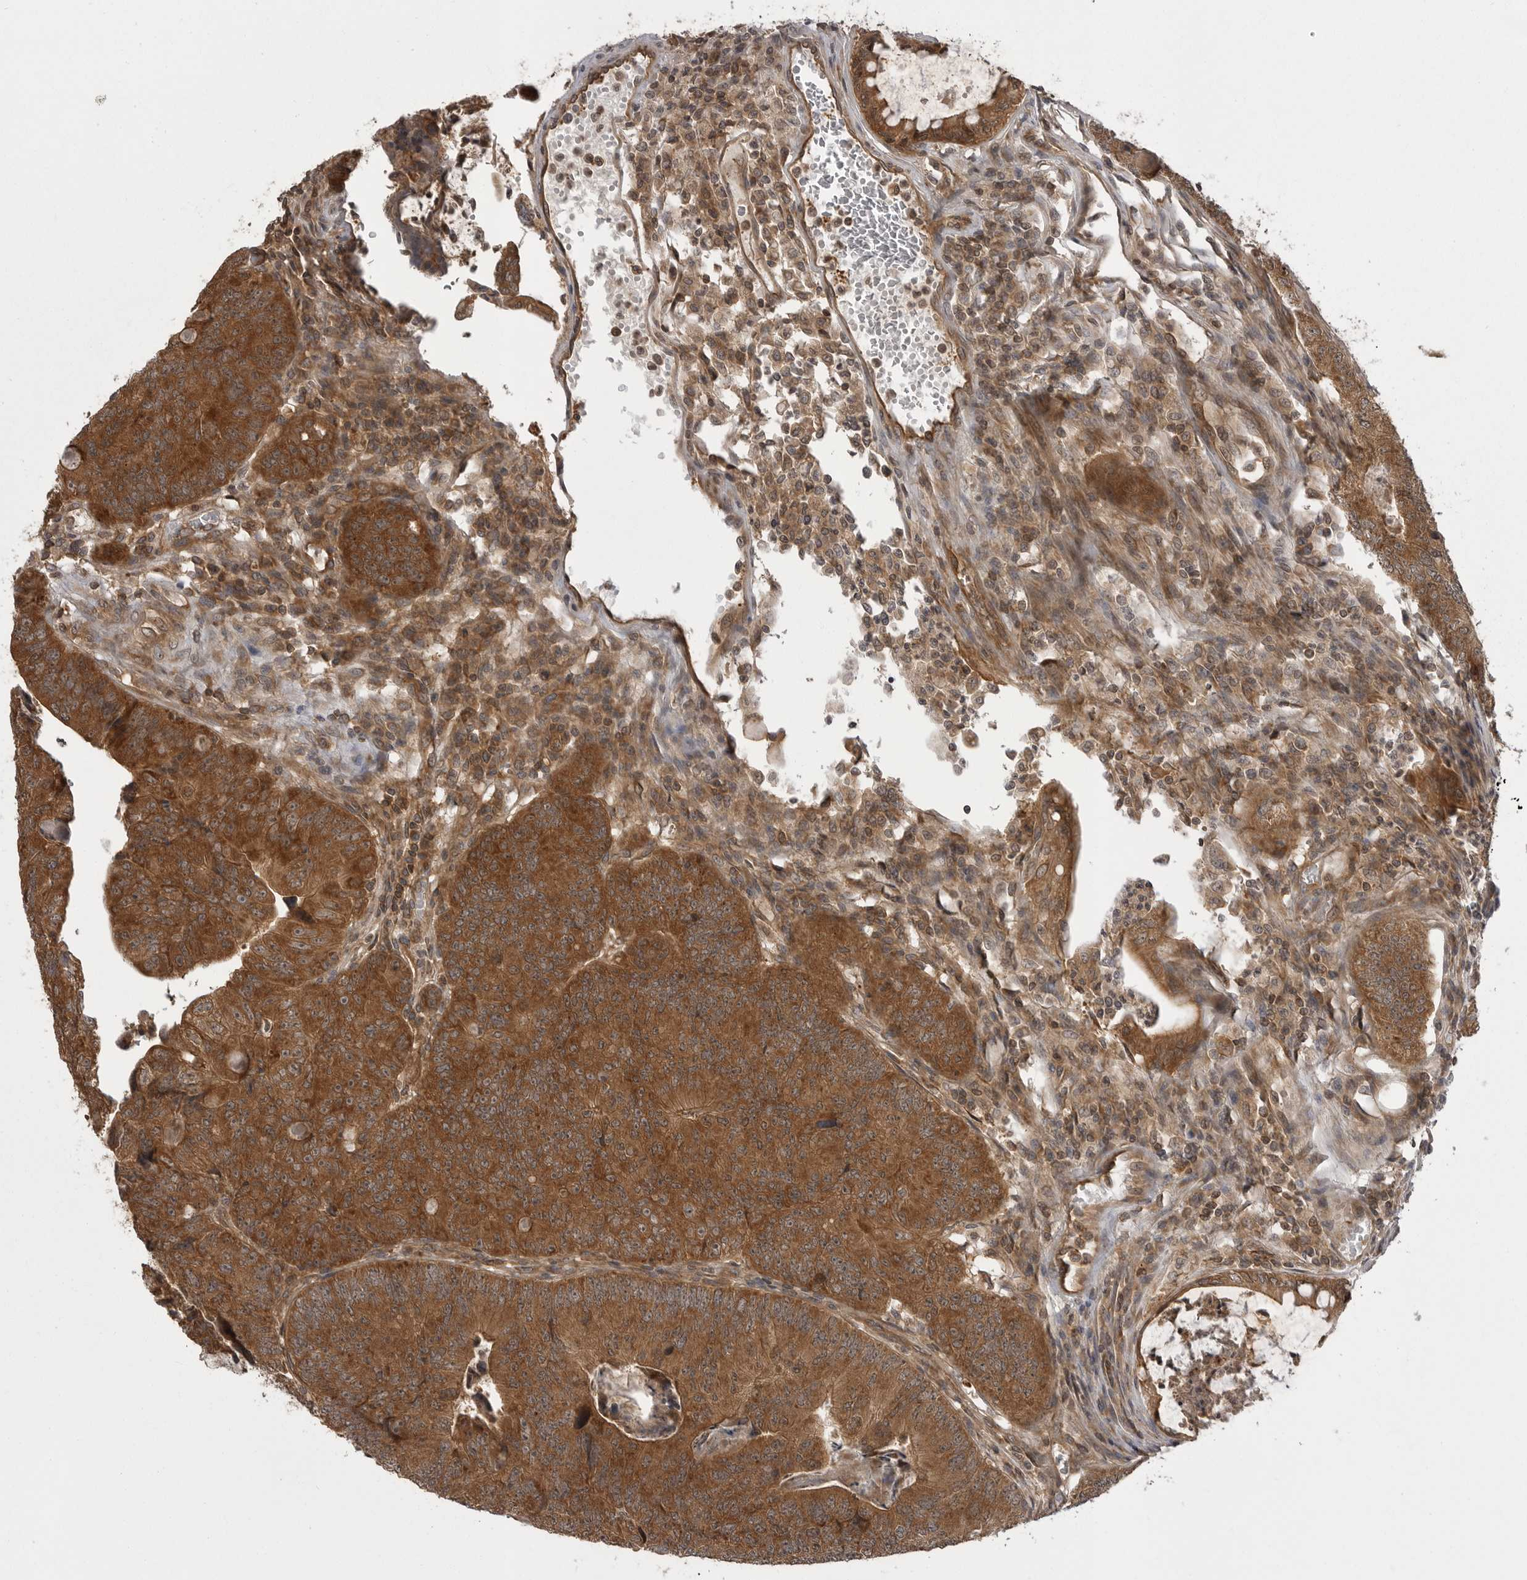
{"staining": {"intensity": "strong", "quantity": ">75%", "location": "cytoplasmic/membranous"}, "tissue": "colorectal cancer", "cell_type": "Tumor cells", "image_type": "cancer", "snomed": [{"axis": "morphology", "description": "Adenocarcinoma, NOS"}, {"axis": "topography", "description": "Colon"}], "caption": "This histopathology image shows colorectal cancer stained with immunohistochemistry (IHC) to label a protein in brown. The cytoplasmic/membranous of tumor cells show strong positivity for the protein. Nuclei are counter-stained blue.", "gene": "STK24", "patient": {"sex": "female", "age": 67}}